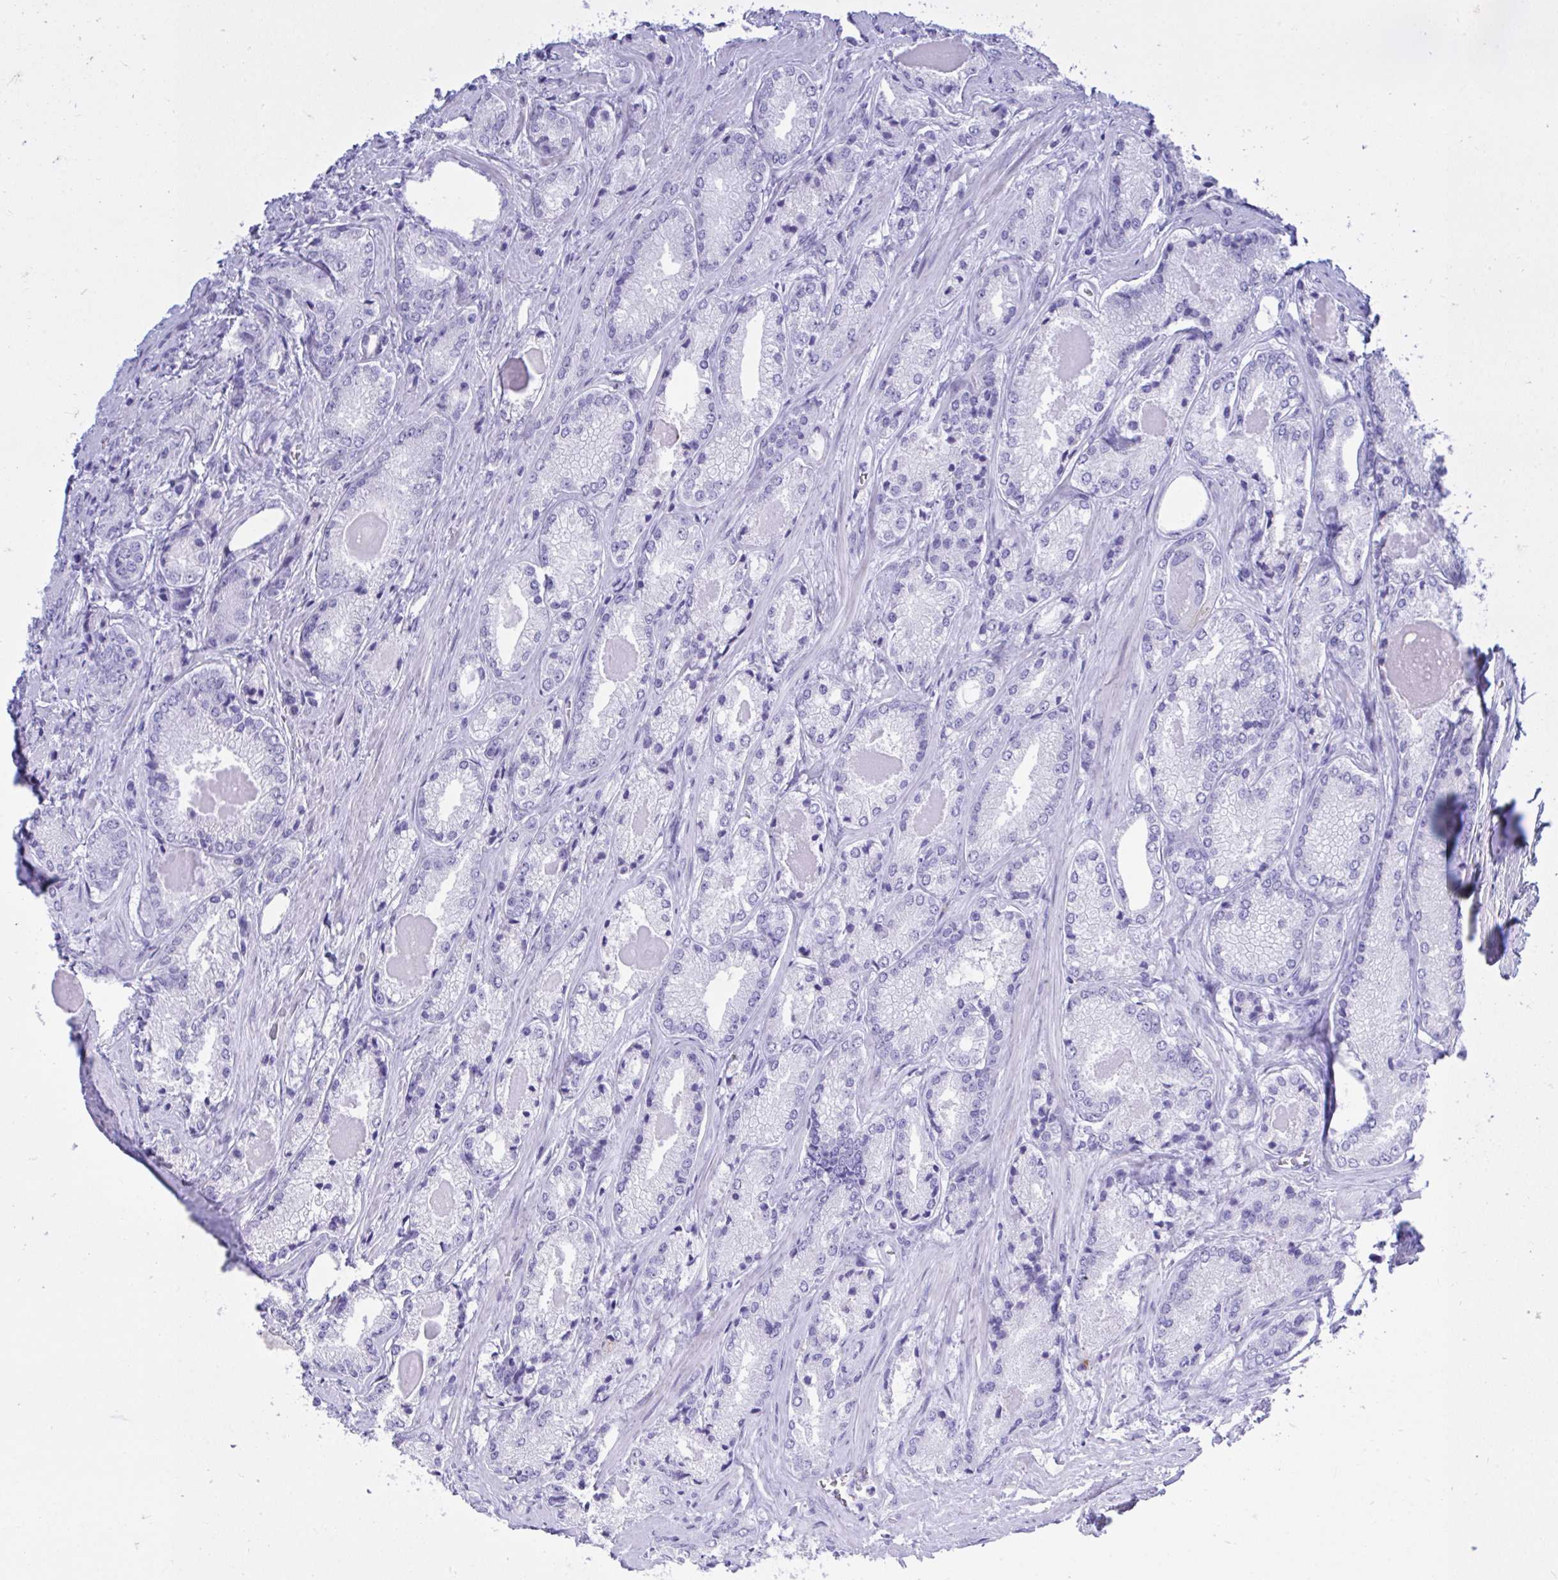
{"staining": {"intensity": "negative", "quantity": "none", "location": "none"}, "tissue": "prostate cancer", "cell_type": "Tumor cells", "image_type": "cancer", "snomed": [{"axis": "morphology", "description": "Adenocarcinoma, NOS"}, {"axis": "morphology", "description": "Adenocarcinoma, Low grade"}, {"axis": "topography", "description": "Prostate"}], "caption": "Image shows no significant protein staining in tumor cells of prostate cancer. (Immunohistochemistry (ihc), brightfield microscopy, high magnification).", "gene": "BEX5", "patient": {"sex": "male", "age": 68}}